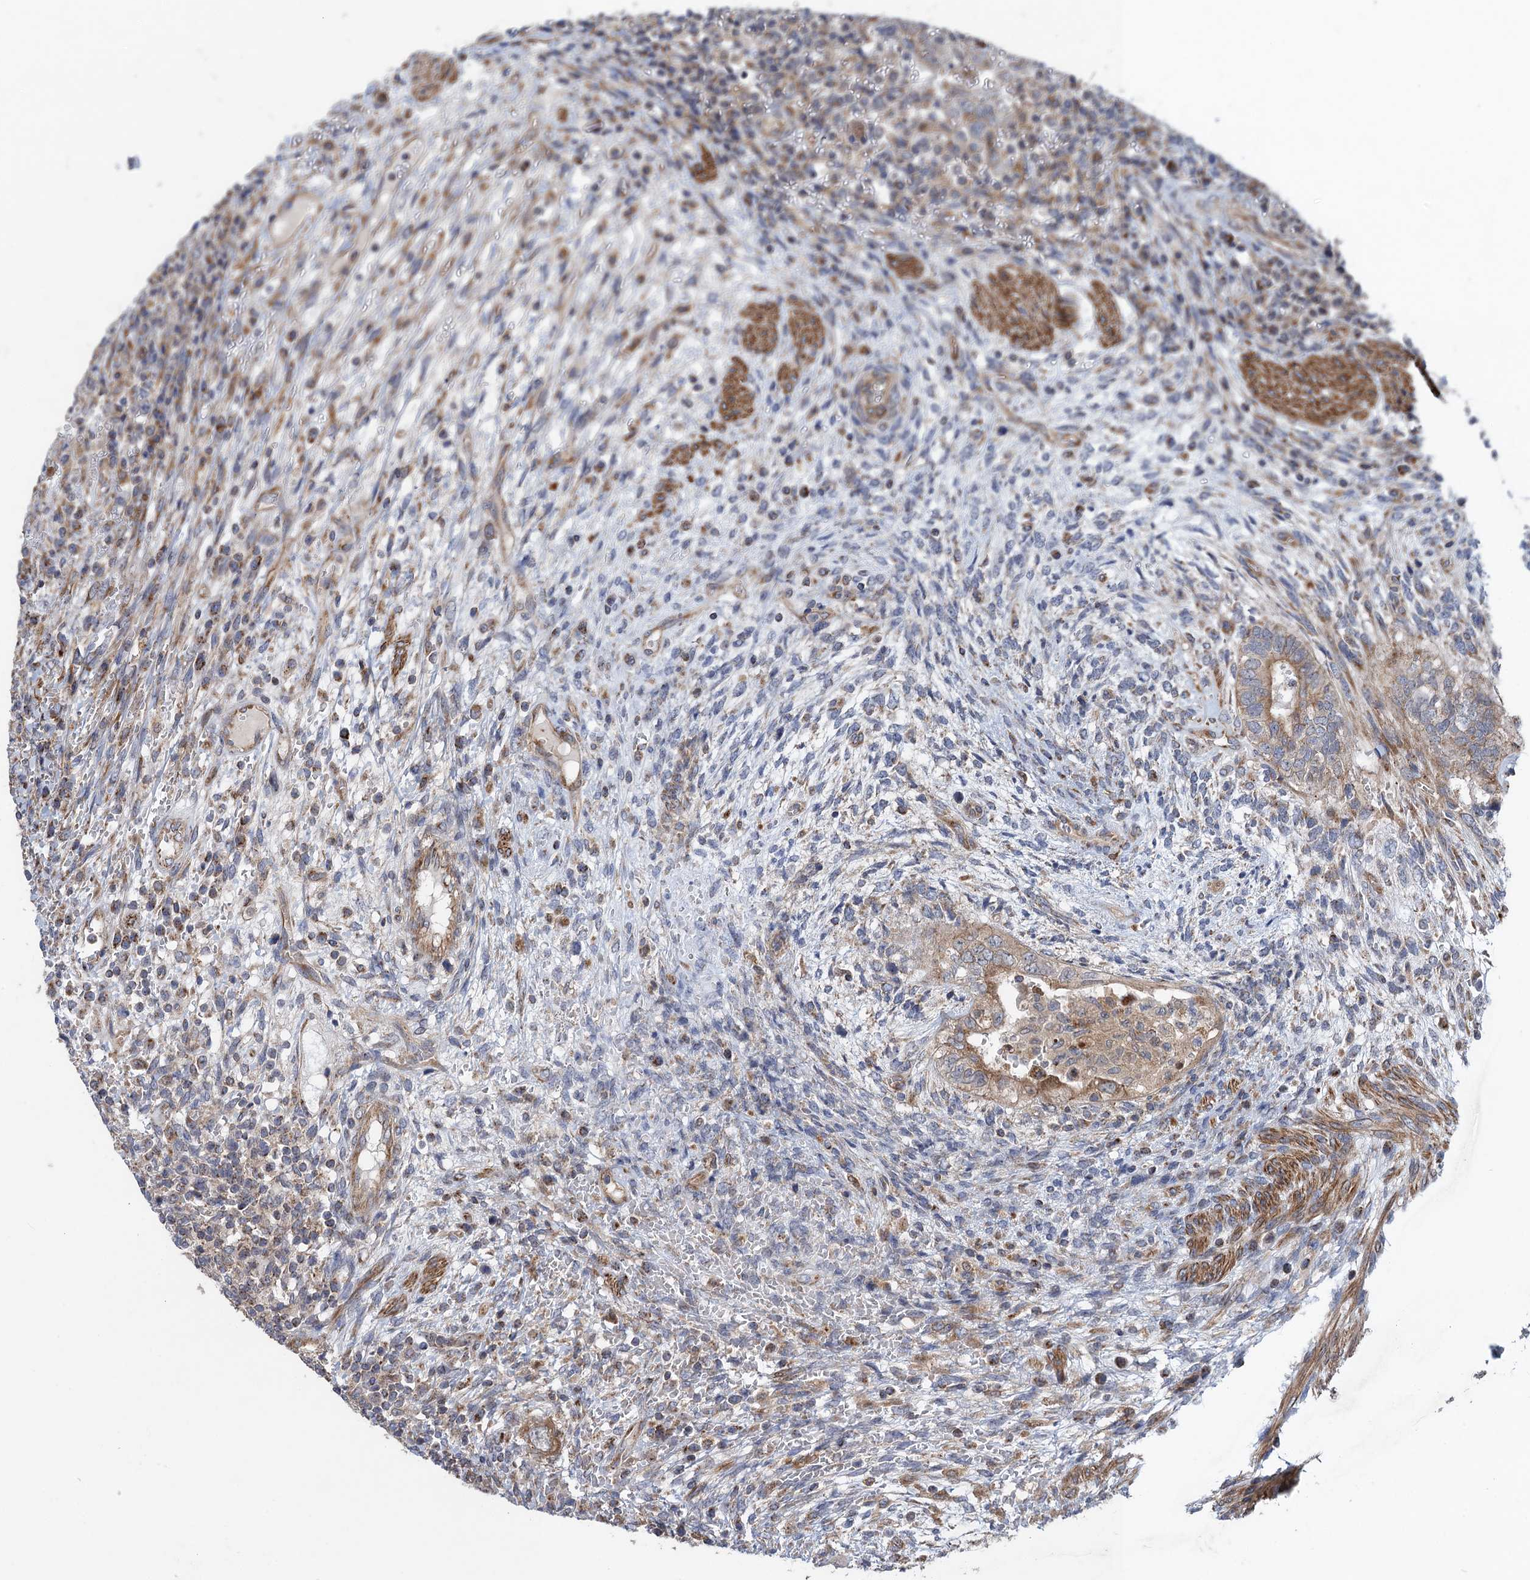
{"staining": {"intensity": "weak", "quantity": "25%-75%", "location": "cytoplasmic/membranous"}, "tissue": "testis cancer", "cell_type": "Tumor cells", "image_type": "cancer", "snomed": [{"axis": "morphology", "description": "Carcinoma, Embryonal, NOS"}, {"axis": "topography", "description": "Testis"}], "caption": "High-power microscopy captured an immunohistochemistry histopathology image of testis embryonal carcinoma, revealing weak cytoplasmic/membranous expression in about 25%-75% of tumor cells. (DAB (3,3'-diaminobenzidine) IHC, brown staining for protein, blue staining for nuclei).", "gene": "HAUS1", "patient": {"sex": "male", "age": 26}}